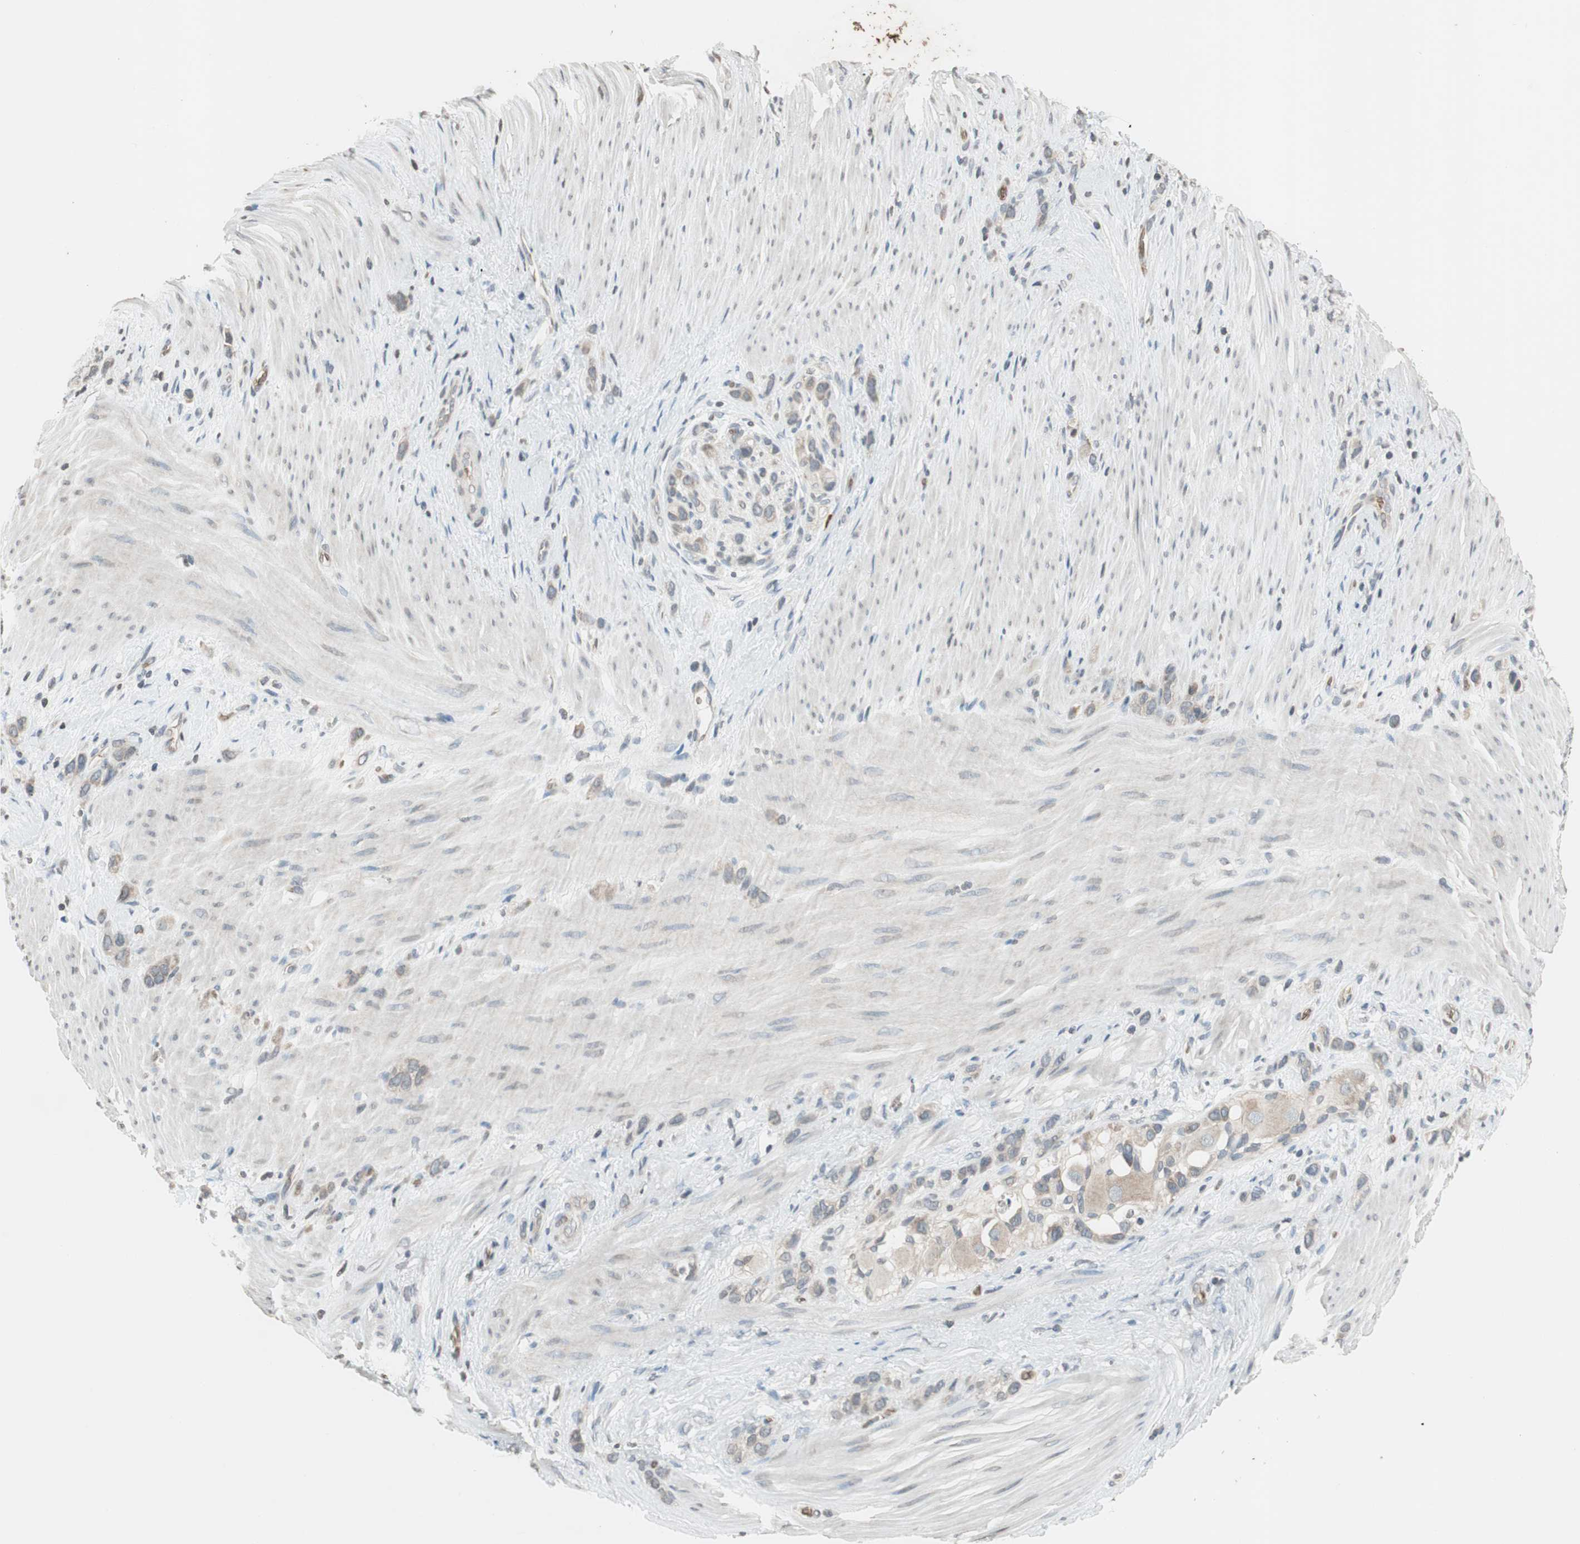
{"staining": {"intensity": "weak", "quantity": "<25%", "location": "cytoplasmic/membranous"}, "tissue": "stomach cancer", "cell_type": "Tumor cells", "image_type": "cancer", "snomed": [{"axis": "morphology", "description": "Normal tissue, NOS"}, {"axis": "morphology", "description": "Adenocarcinoma, NOS"}, {"axis": "morphology", "description": "Adenocarcinoma, High grade"}, {"axis": "topography", "description": "Stomach, upper"}, {"axis": "topography", "description": "Stomach"}], "caption": "High magnification brightfield microscopy of stomach cancer stained with DAB (brown) and counterstained with hematoxylin (blue): tumor cells show no significant expression.", "gene": "GYPC", "patient": {"sex": "female", "age": 65}}